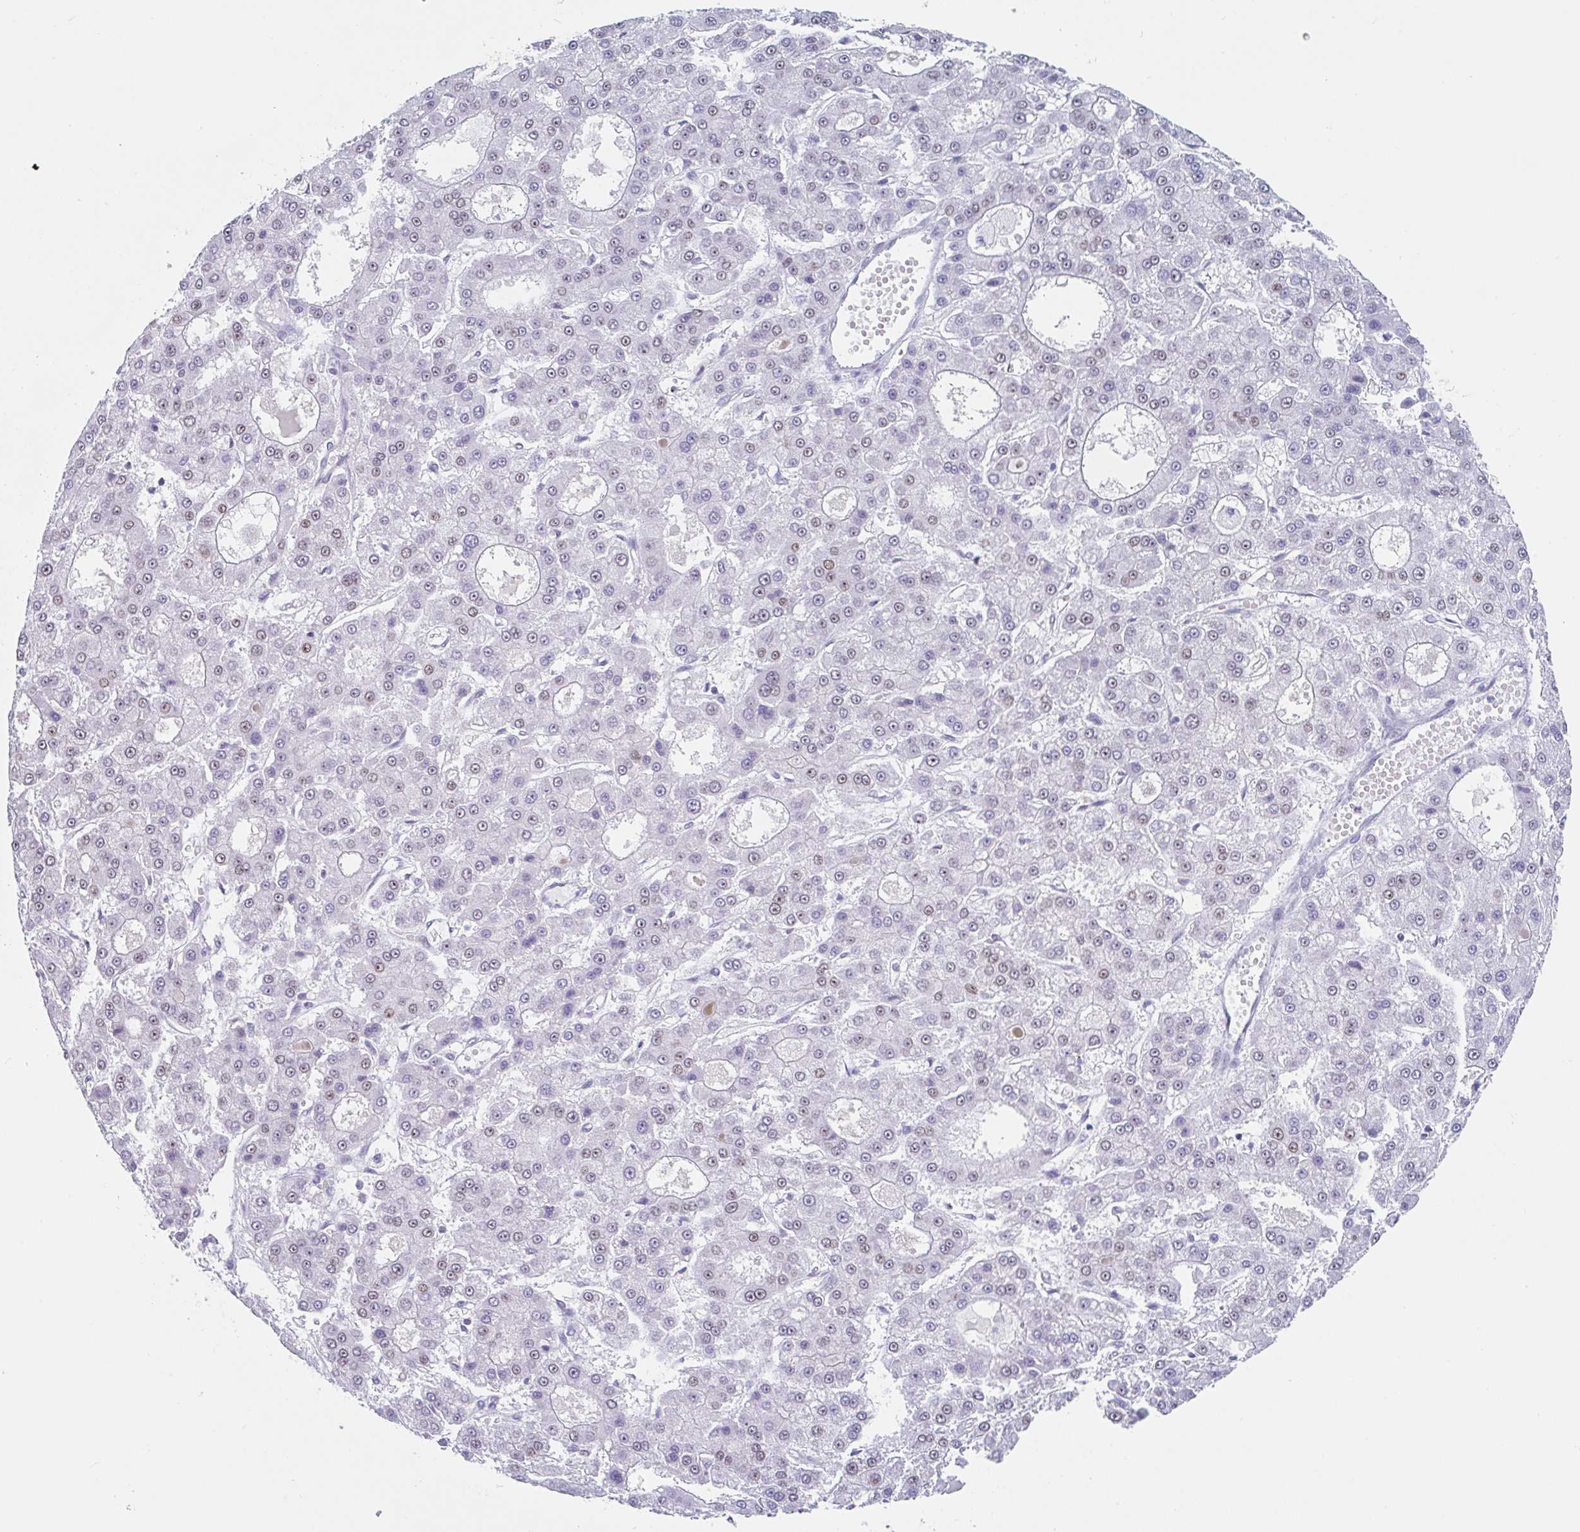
{"staining": {"intensity": "moderate", "quantity": "25%-75%", "location": "nuclear"}, "tissue": "liver cancer", "cell_type": "Tumor cells", "image_type": "cancer", "snomed": [{"axis": "morphology", "description": "Carcinoma, Hepatocellular, NOS"}, {"axis": "topography", "description": "Liver"}], "caption": "Brown immunohistochemical staining in human hepatocellular carcinoma (liver) displays moderate nuclear positivity in approximately 25%-75% of tumor cells.", "gene": "LENG9", "patient": {"sex": "male", "age": 70}}